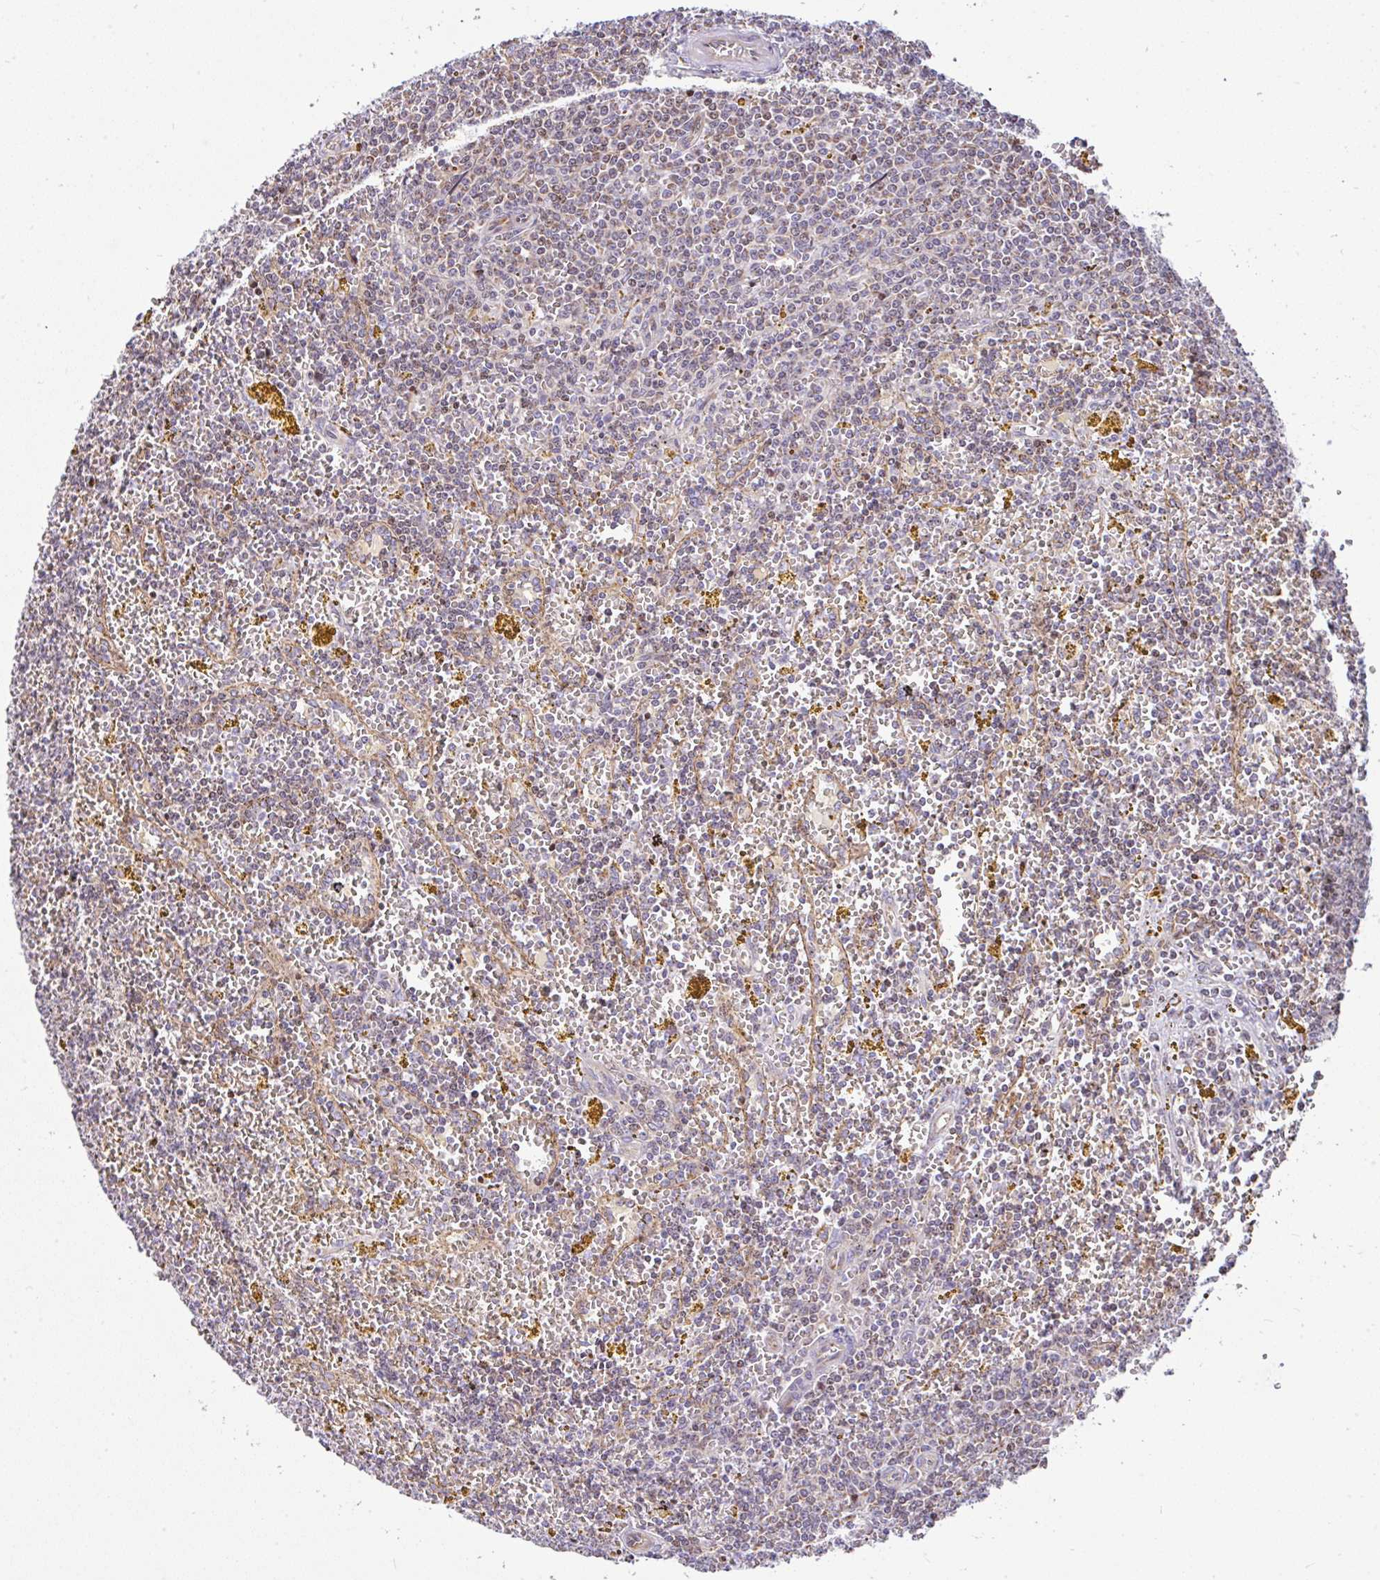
{"staining": {"intensity": "weak", "quantity": "<25%", "location": "cytoplasmic/membranous"}, "tissue": "lymphoma", "cell_type": "Tumor cells", "image_type": "cancer", "snomed": [{"axis": "morphology", "description": "Malignant lymphoma, non-Hodgkin's type, Low grade"}, {"axis": "topography", "description": "Spleen"}, {"axis": "topography", "description": "Lymph node"}], "caption": "Low-grade malignant lymphoma, non-Hodgkin's type stained for a protein using immunohistochemistry demonstrates no staining tumor cells.", "gene": "FIGNL1", "patient": {"sex": "female", "age": 66}}